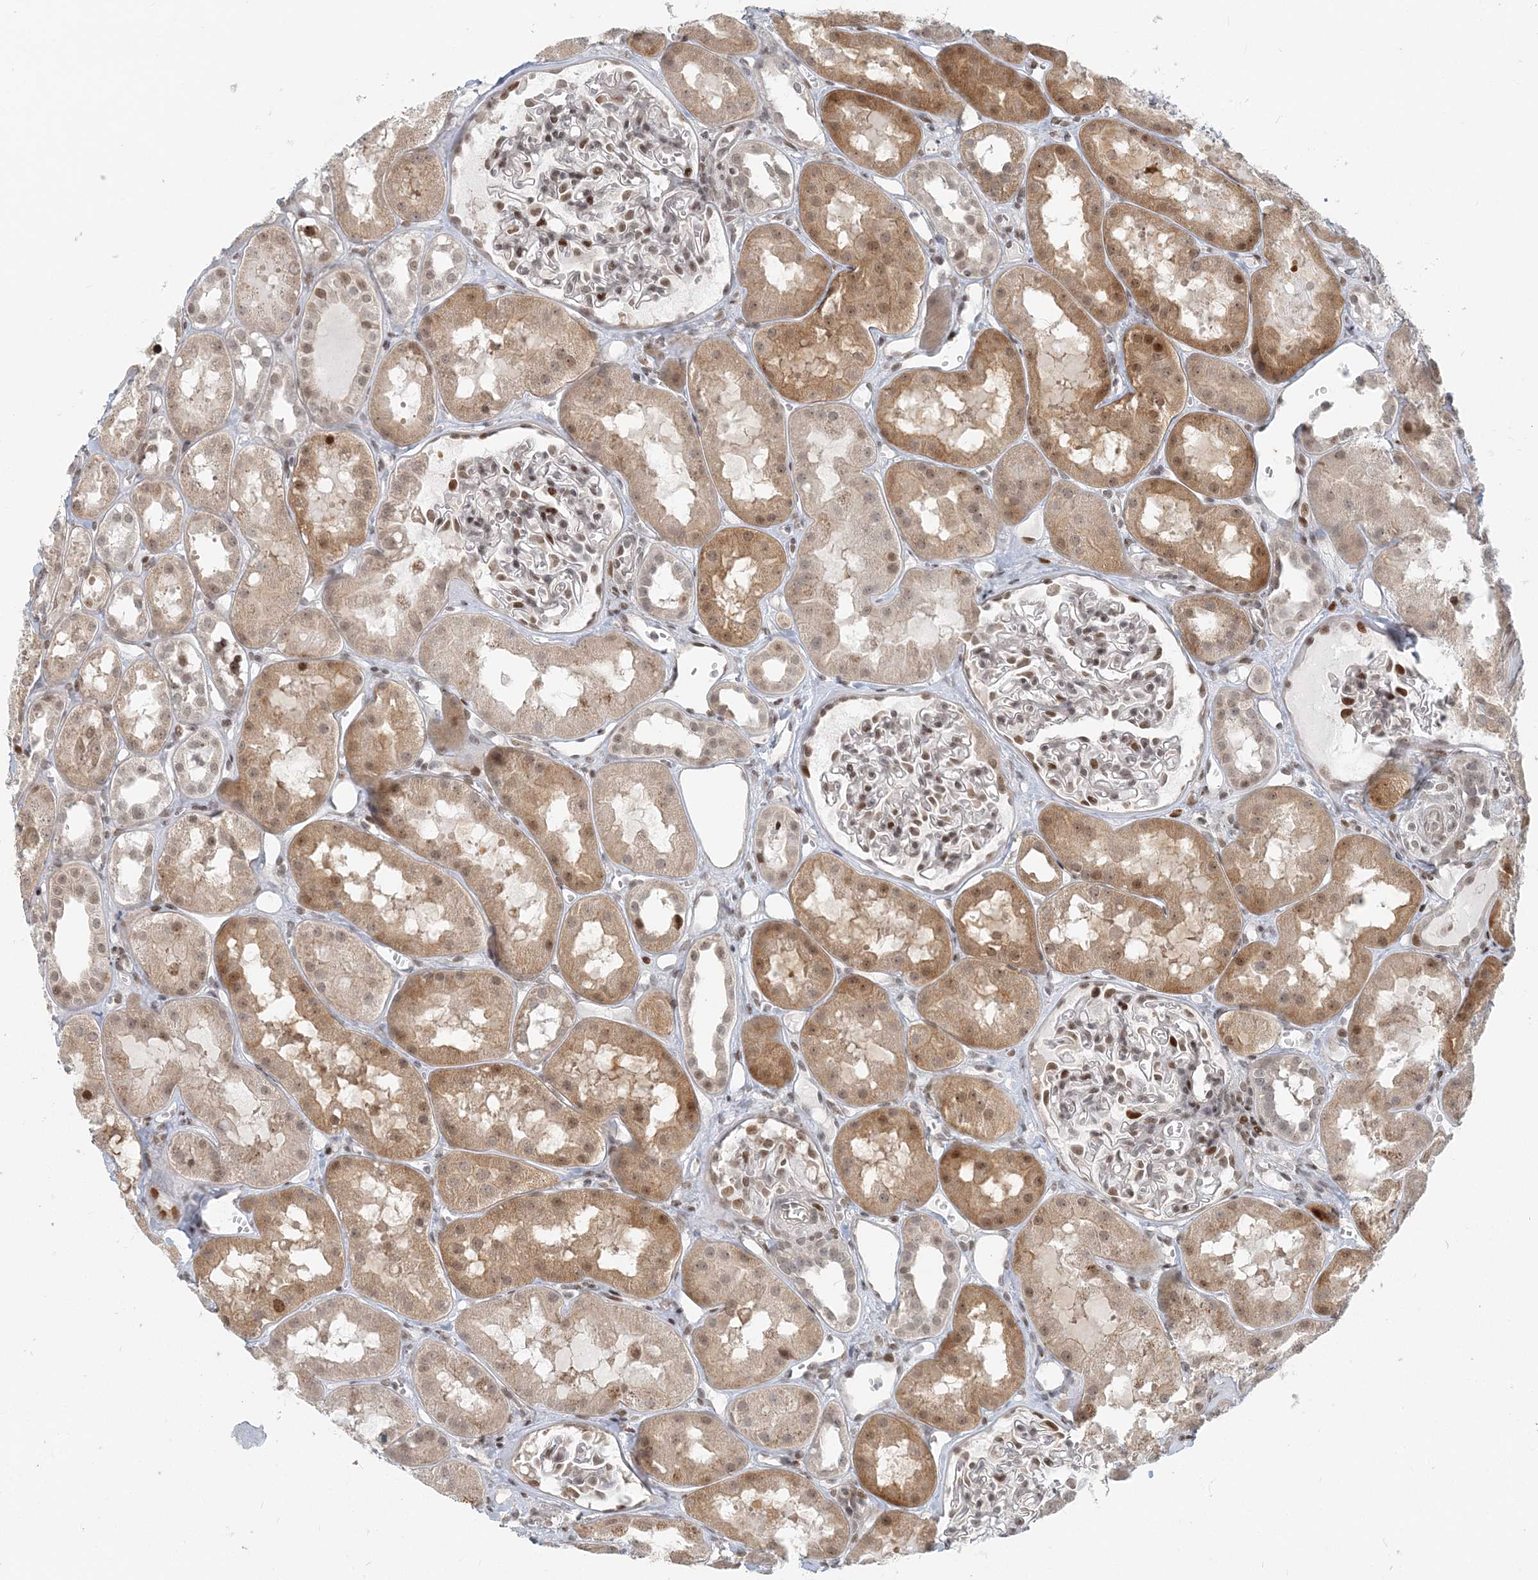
{"staining": {"intensity": "moderate", "quantity": "25%-75%", "location": "nuclear"}, "tissue": "kidney", "cell_type": "Cells in glomeruli", "image_type": "normal", "snomed": [{"axis": "morphology", "description": "Normal tissue, NOS"}, {"axis": "topography", "description": "Kidney"}], "caption": "This photomicrograph exhibits unremarkable kidney stained with immunohistochemistry (IHC) to label a protein in brown. The nuclear of cells in glomeruli show moderate positivity for the protein. Nuclei are counter-stained blue.", "gene": "BAZ1B", "patient": {"sex": "male", "age": 16}}